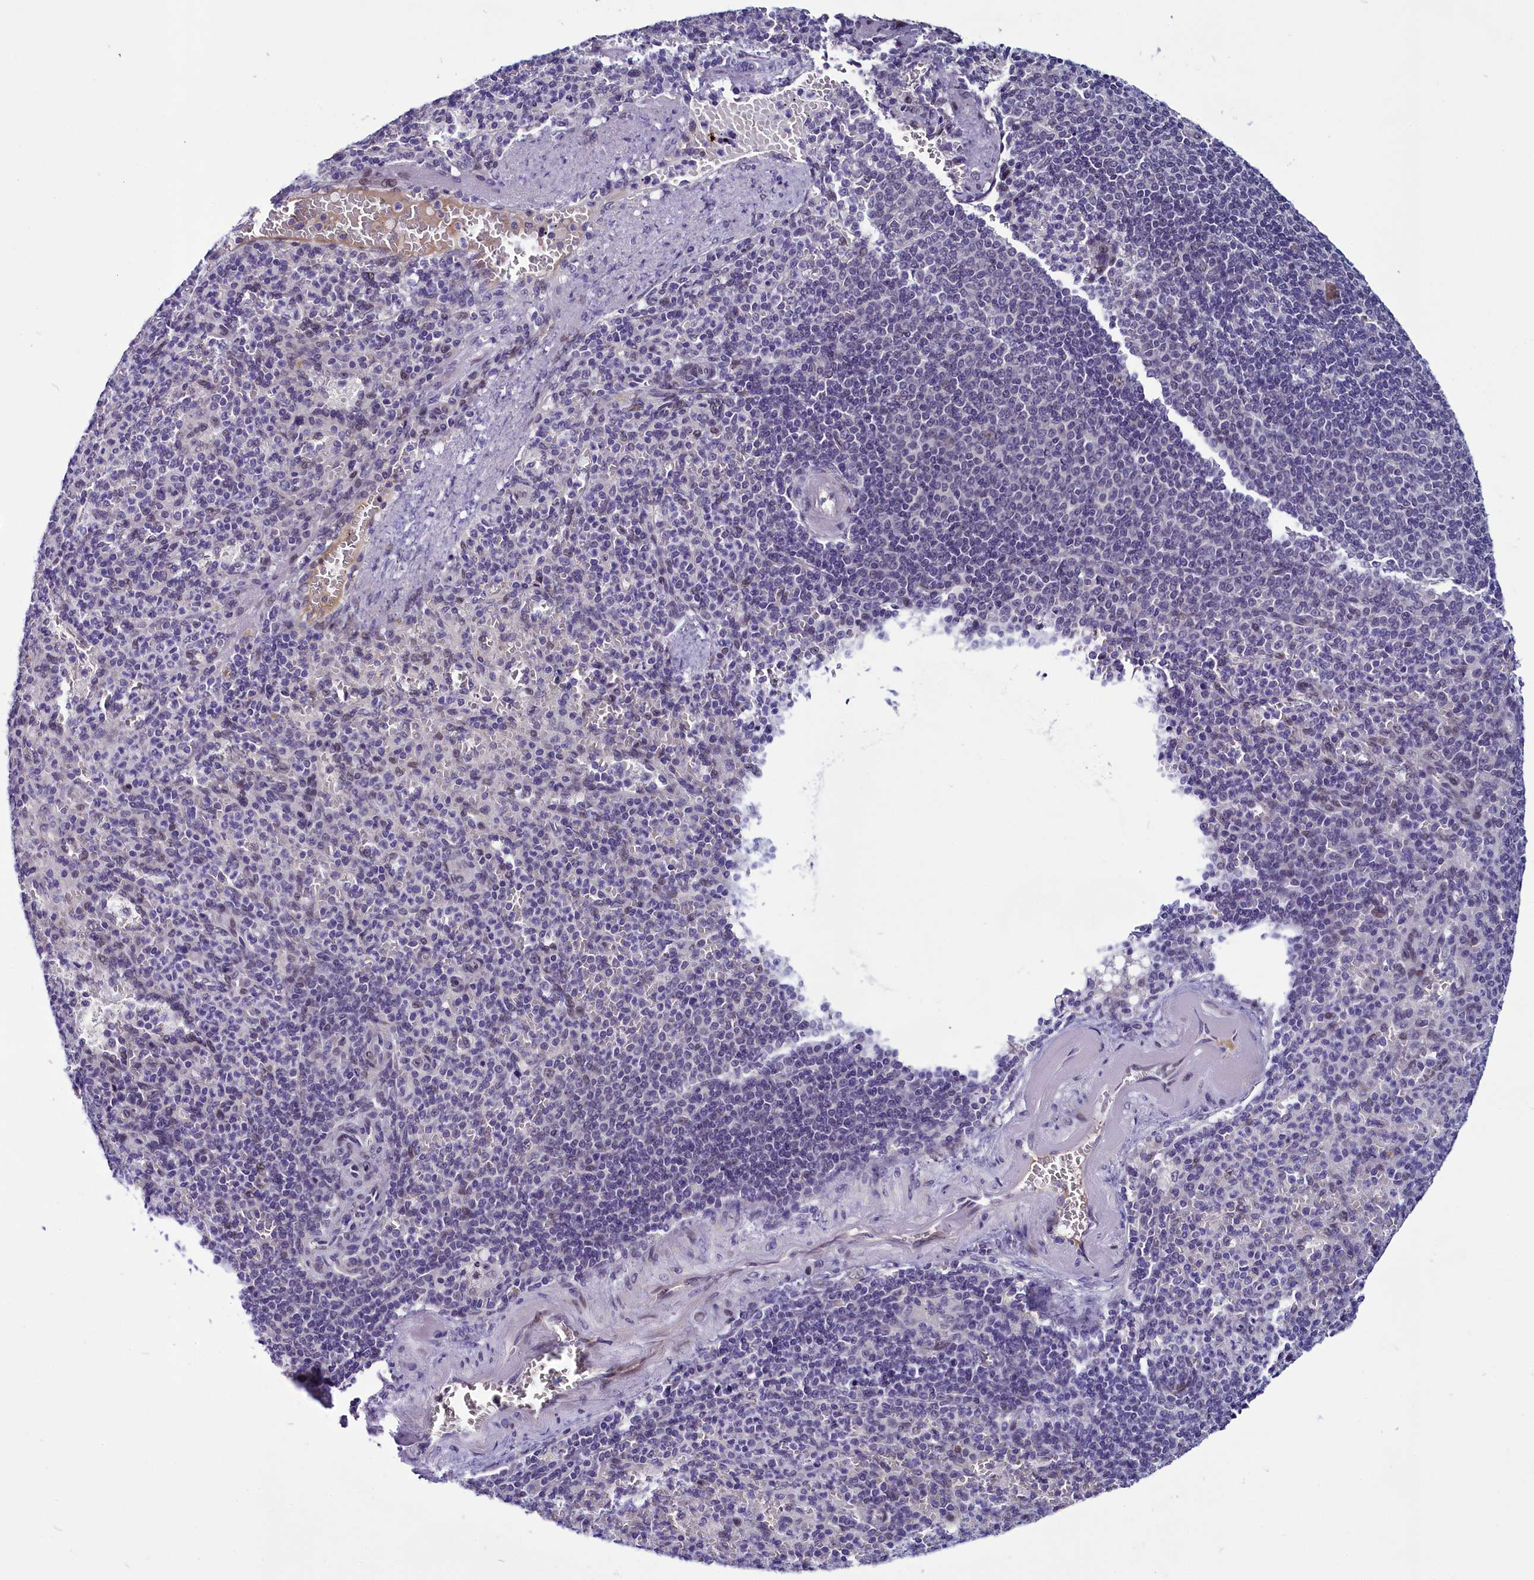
{"staining": {"intensity": "moderate", "quantity": "<25%", "location": "nuclear"}, "tissue": "spleen", "cell_type": "Cells in red pulp", "image_type": "normal", "snomed": [{"axis": "morphology", "description": "Normal tissue, NOS"}, {"axis": "topography", "description": "Spleen"}], "caption": "Immunohistochemistry (IHC) of unremarkable spleen reveals low levels of moderate nuclear staining in about <25% of cells in red pulp.", "gene": "CCDC106", "patient": {"sex": "female", "age": 74}}